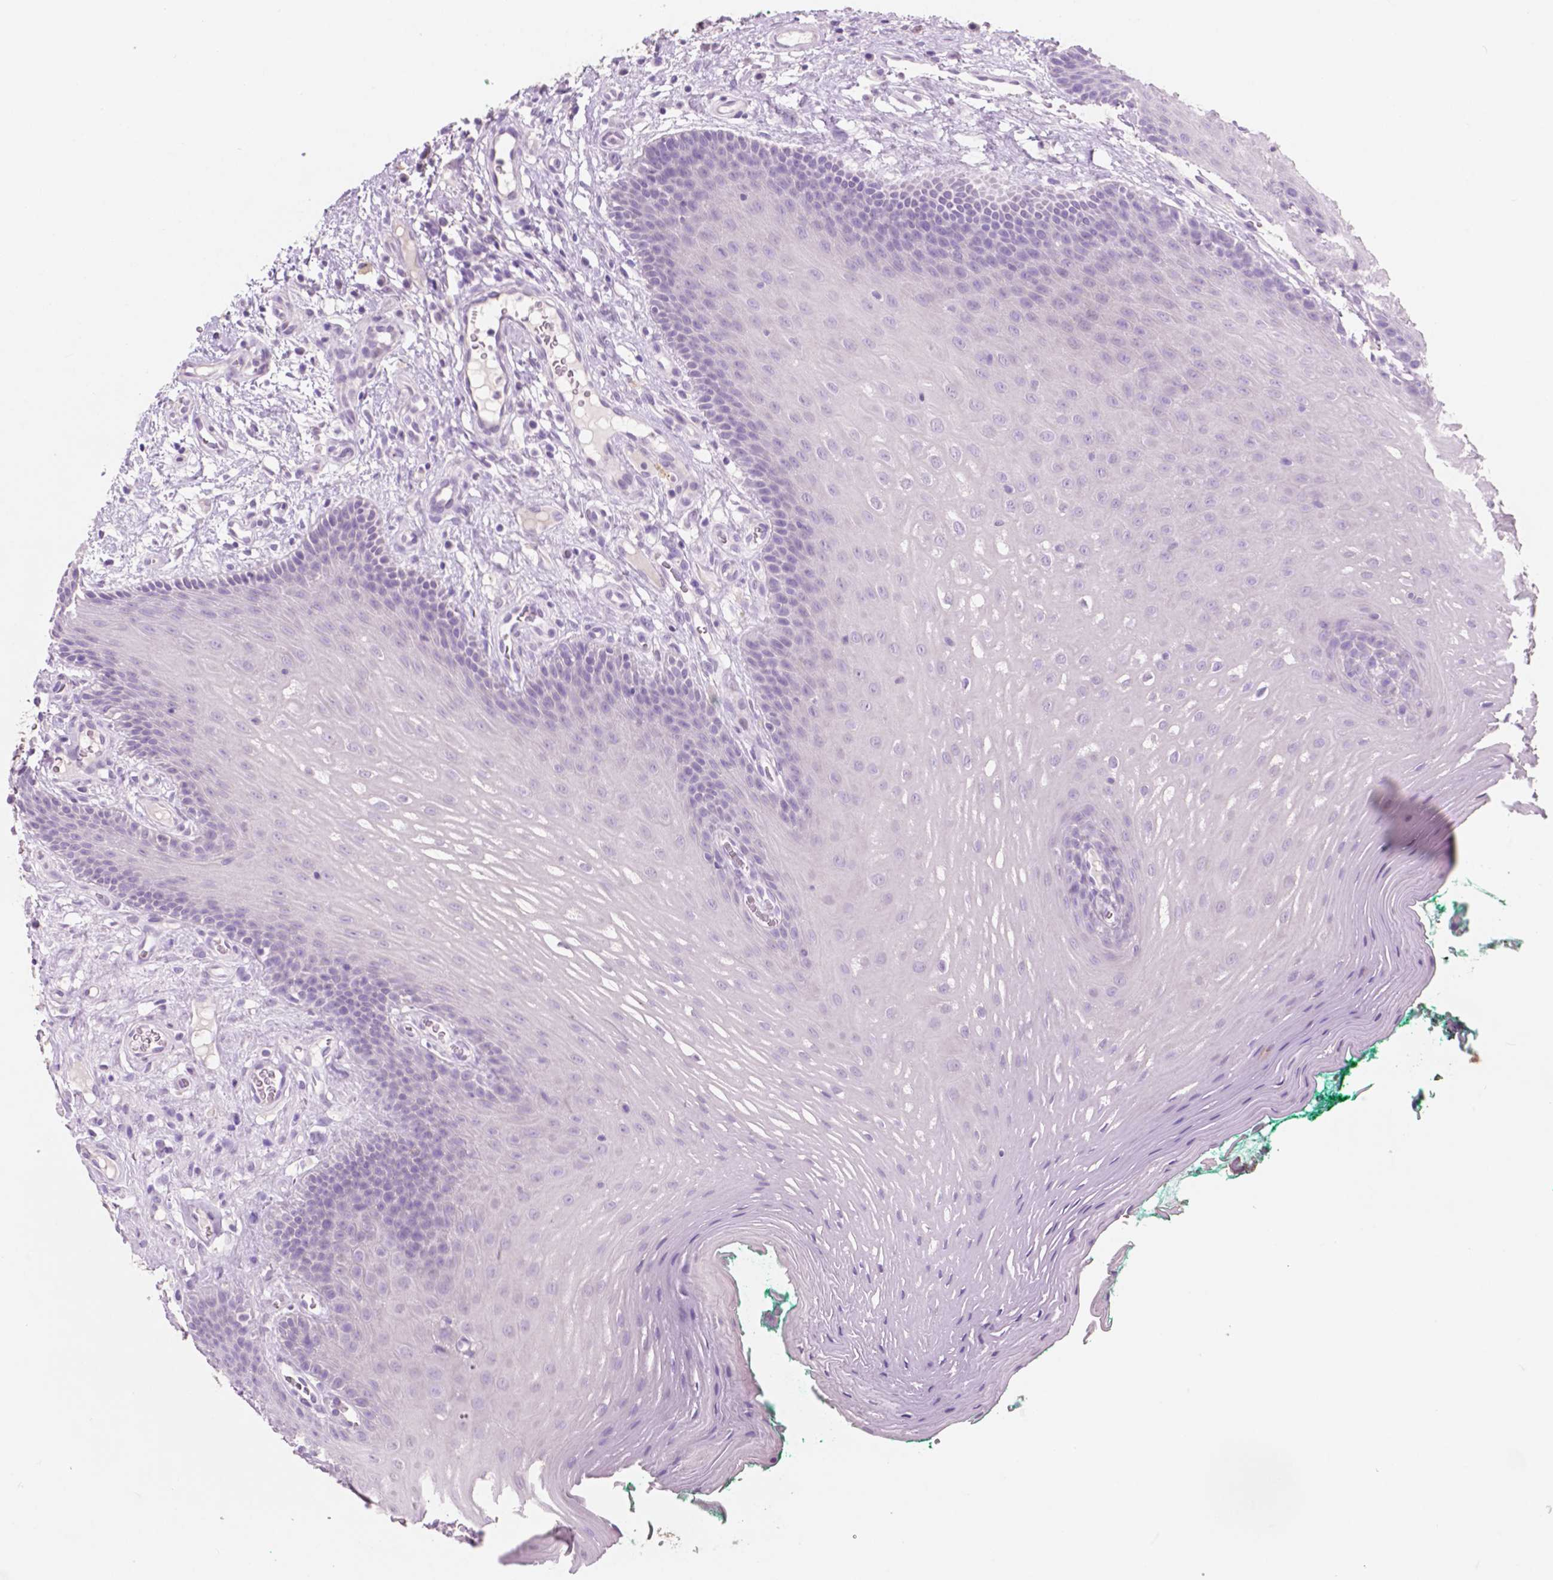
{"staining": {"intensity": "negative", "quantity": "none", "location": "none"}, "tissue": "oral mucosa", "cell_type": "Squamous epithelial cells", "image_type": "normal", "snomed": [{"axis": "morphology", "description": "Normal tissue, NOS"}, {"axis": "morphology", "description": "Squamous cell carcinoma, NOS"}, {"axis": "topography", "description": "Oral tissue"}, {"axis": "topography", "description": "Head-Neck"}], "caption": "The image demonstrates no significant expression in squamous epithelial cells of oral mucosa.", "gene": "IDO1", "patient": {"sex": "male", "age": 78}}